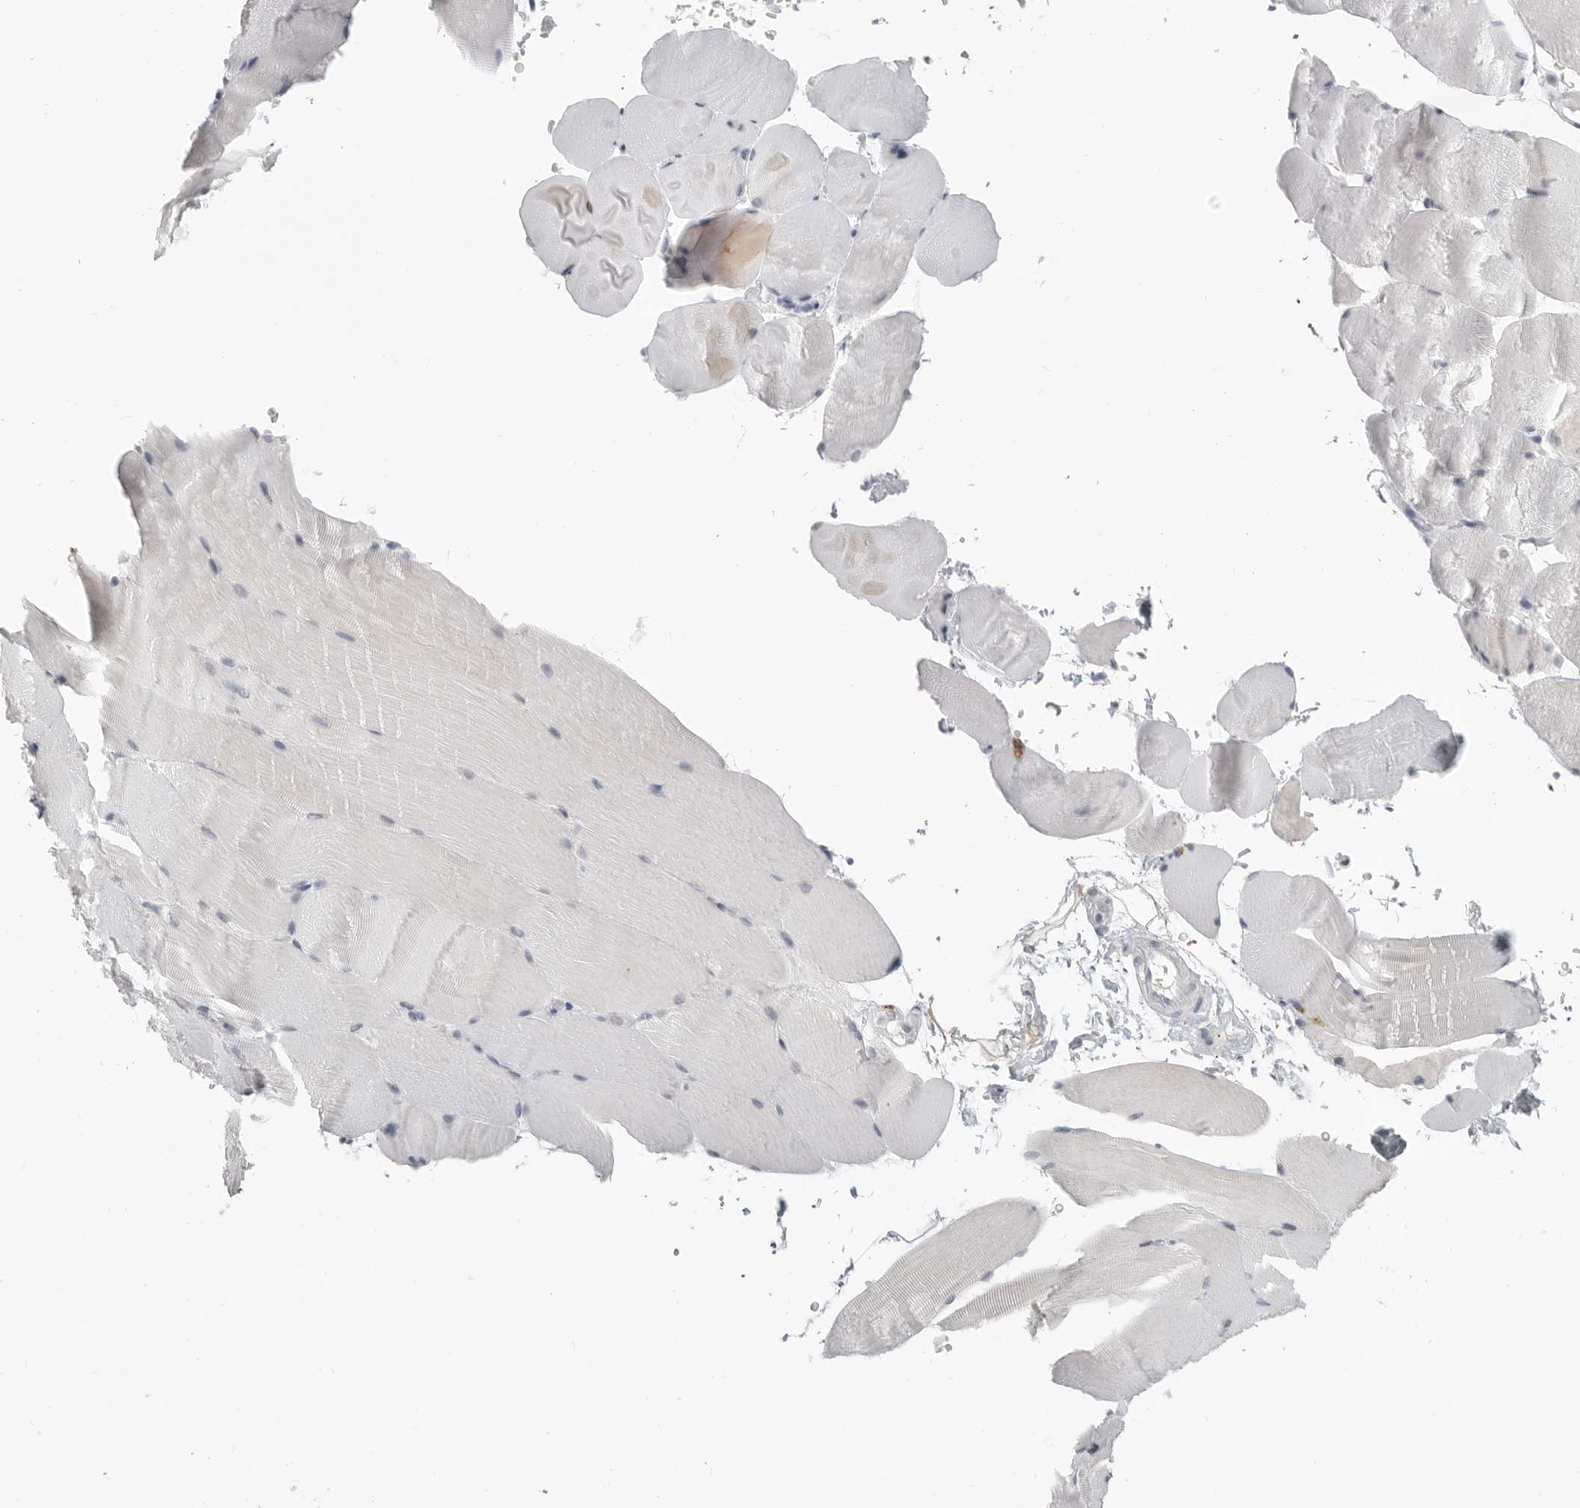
{"staining": {"intensity": "negative", "quantity": "none", "location": "none"}, "tissue": "skeletal muscle", "cell_type": "Myocytes", "image_type": "normal", "snomed": [{"axis": "morphology", "description": "Normal tissue, NOS"}, {"axis": "topography", "description": "Skeletal muscle"}, {"axis": "topography", "description": "Parathyroid gland"}], "caption": "DAB (3,3'-diaminobenzidine) immunohistochemical staining of normal skeletal muscle exhibits no significant expression in myocytes. (Immunohistochemistry (ihc), brightfield microscopy, high magnification).", "gene": "PRSS1", "patient": {"sex": "female", "age": 37}}